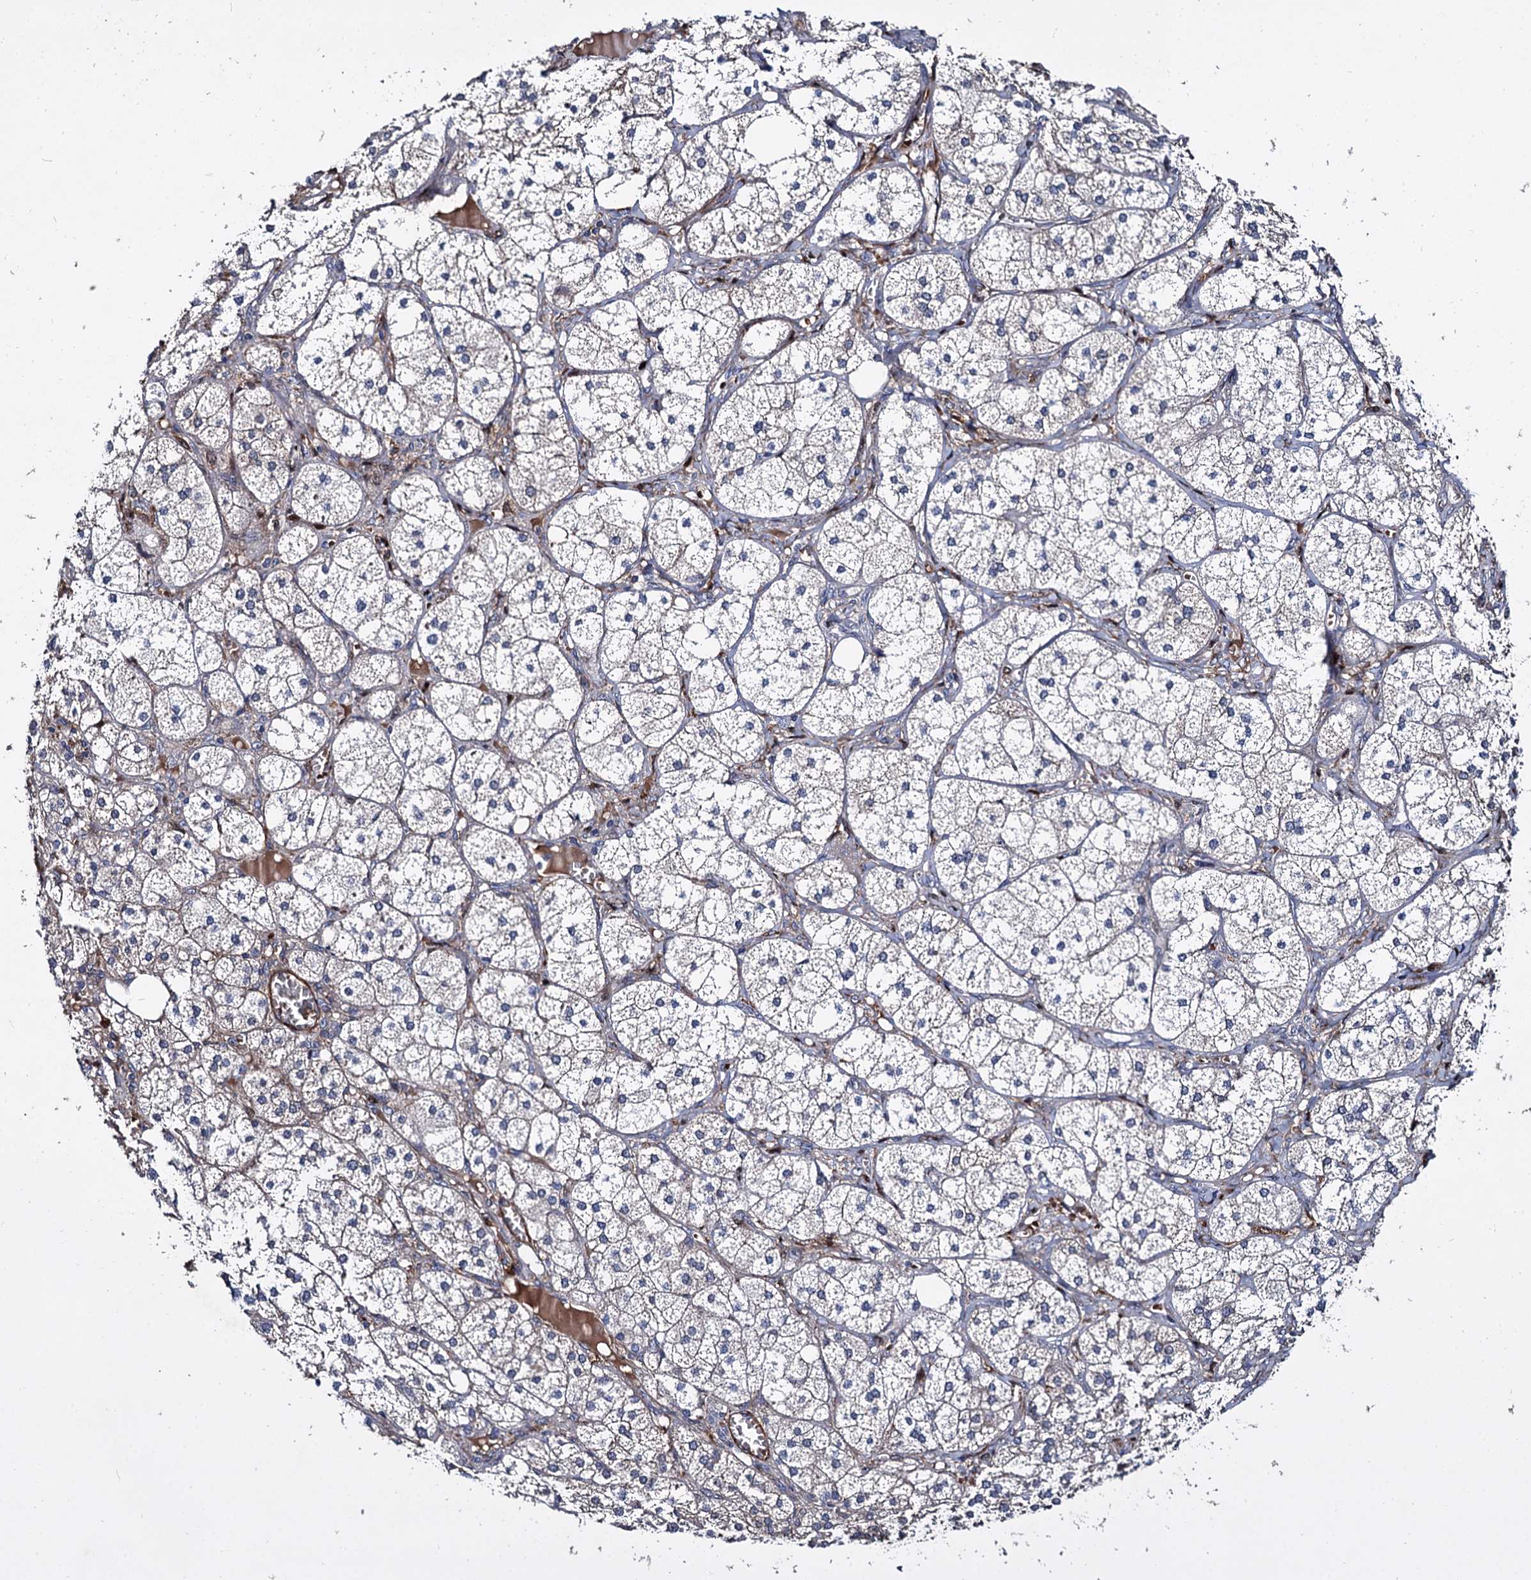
{"staining": {"intensity": "negative", "quantity": "none", "location": "none"}, "tissue": "adrenal gland", "cell_type": "Glandular cells", "image_type": "normal", "snomed": [{"axis": "morphology", "description": "Normal tissue, NOS"}, {"axis": "topography", "description": "Adrenal gland"}], "caption": "High magnification brightfield microscopy of normal adrenal gland stained with DAB (3,3'-diaminobenzidine) (brown) and counterstained with hematoxylin (blue): glandular cells show no significant positivity.", "gene": "ISM2", "patient": {"sex": "female", "age": 61}}